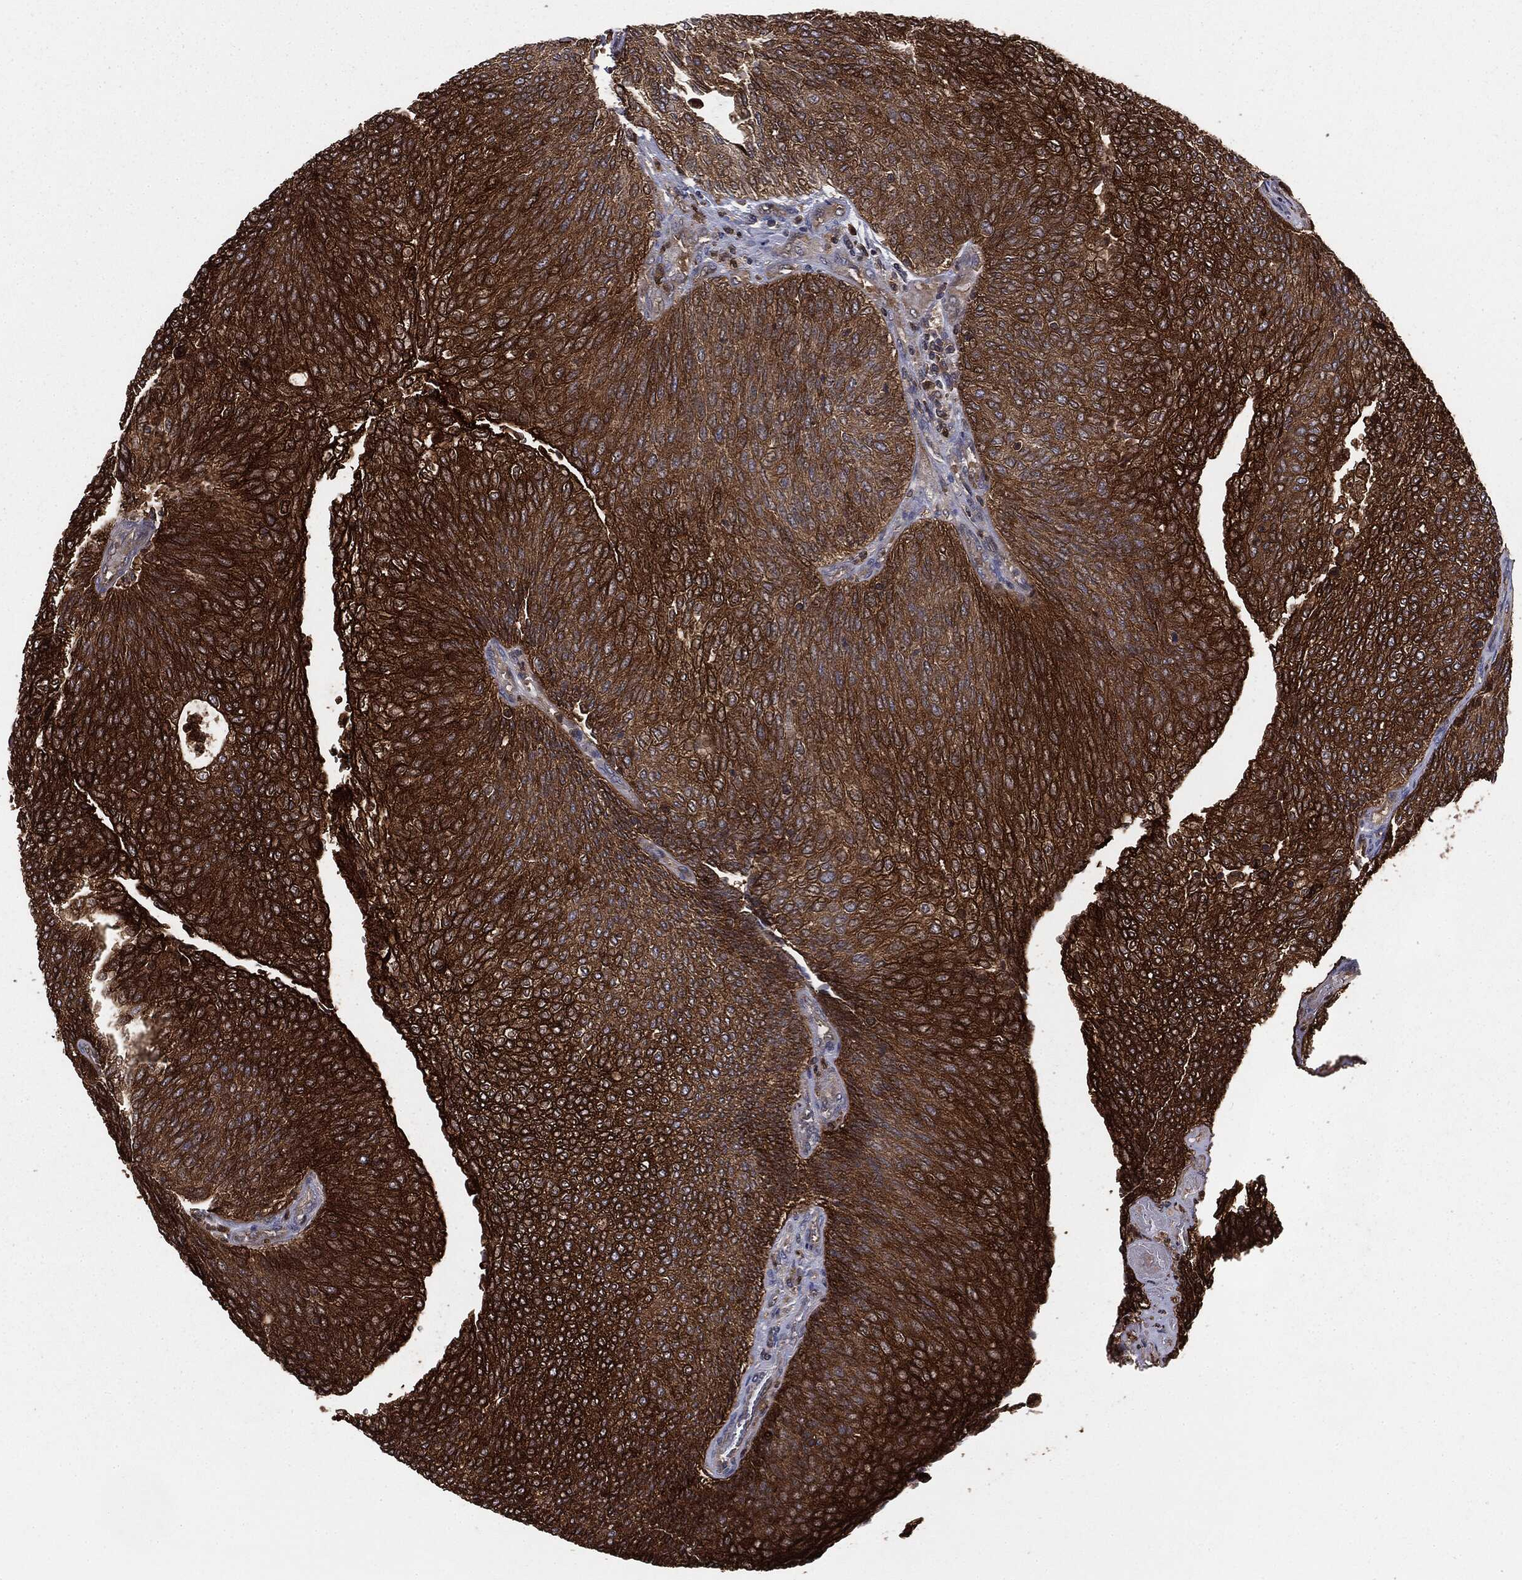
{"staining": {"intensity": "strong", "quantity": ">75%", "location": "cytoplasmic/membranous"}, "tissue": "urothelial cancer", "cell_type": "Tumor cells", "image_type": "cancer", "snomed": [{"axis": "morphology", "description": "Urothelial carcinoma, High grade"}, {"axis": "topography", "description": "Urinary bladder"}], "caption": "Immunohistochemistry (IHC) photomicrograph of human urothelial cancer stained for a protein (brown), which shows high levels of strong cytoplasmic/membranous positivity in about >75% of tumor cells.", "gene": "GNB5", "patient": {"sex": "female", "age": 79}}